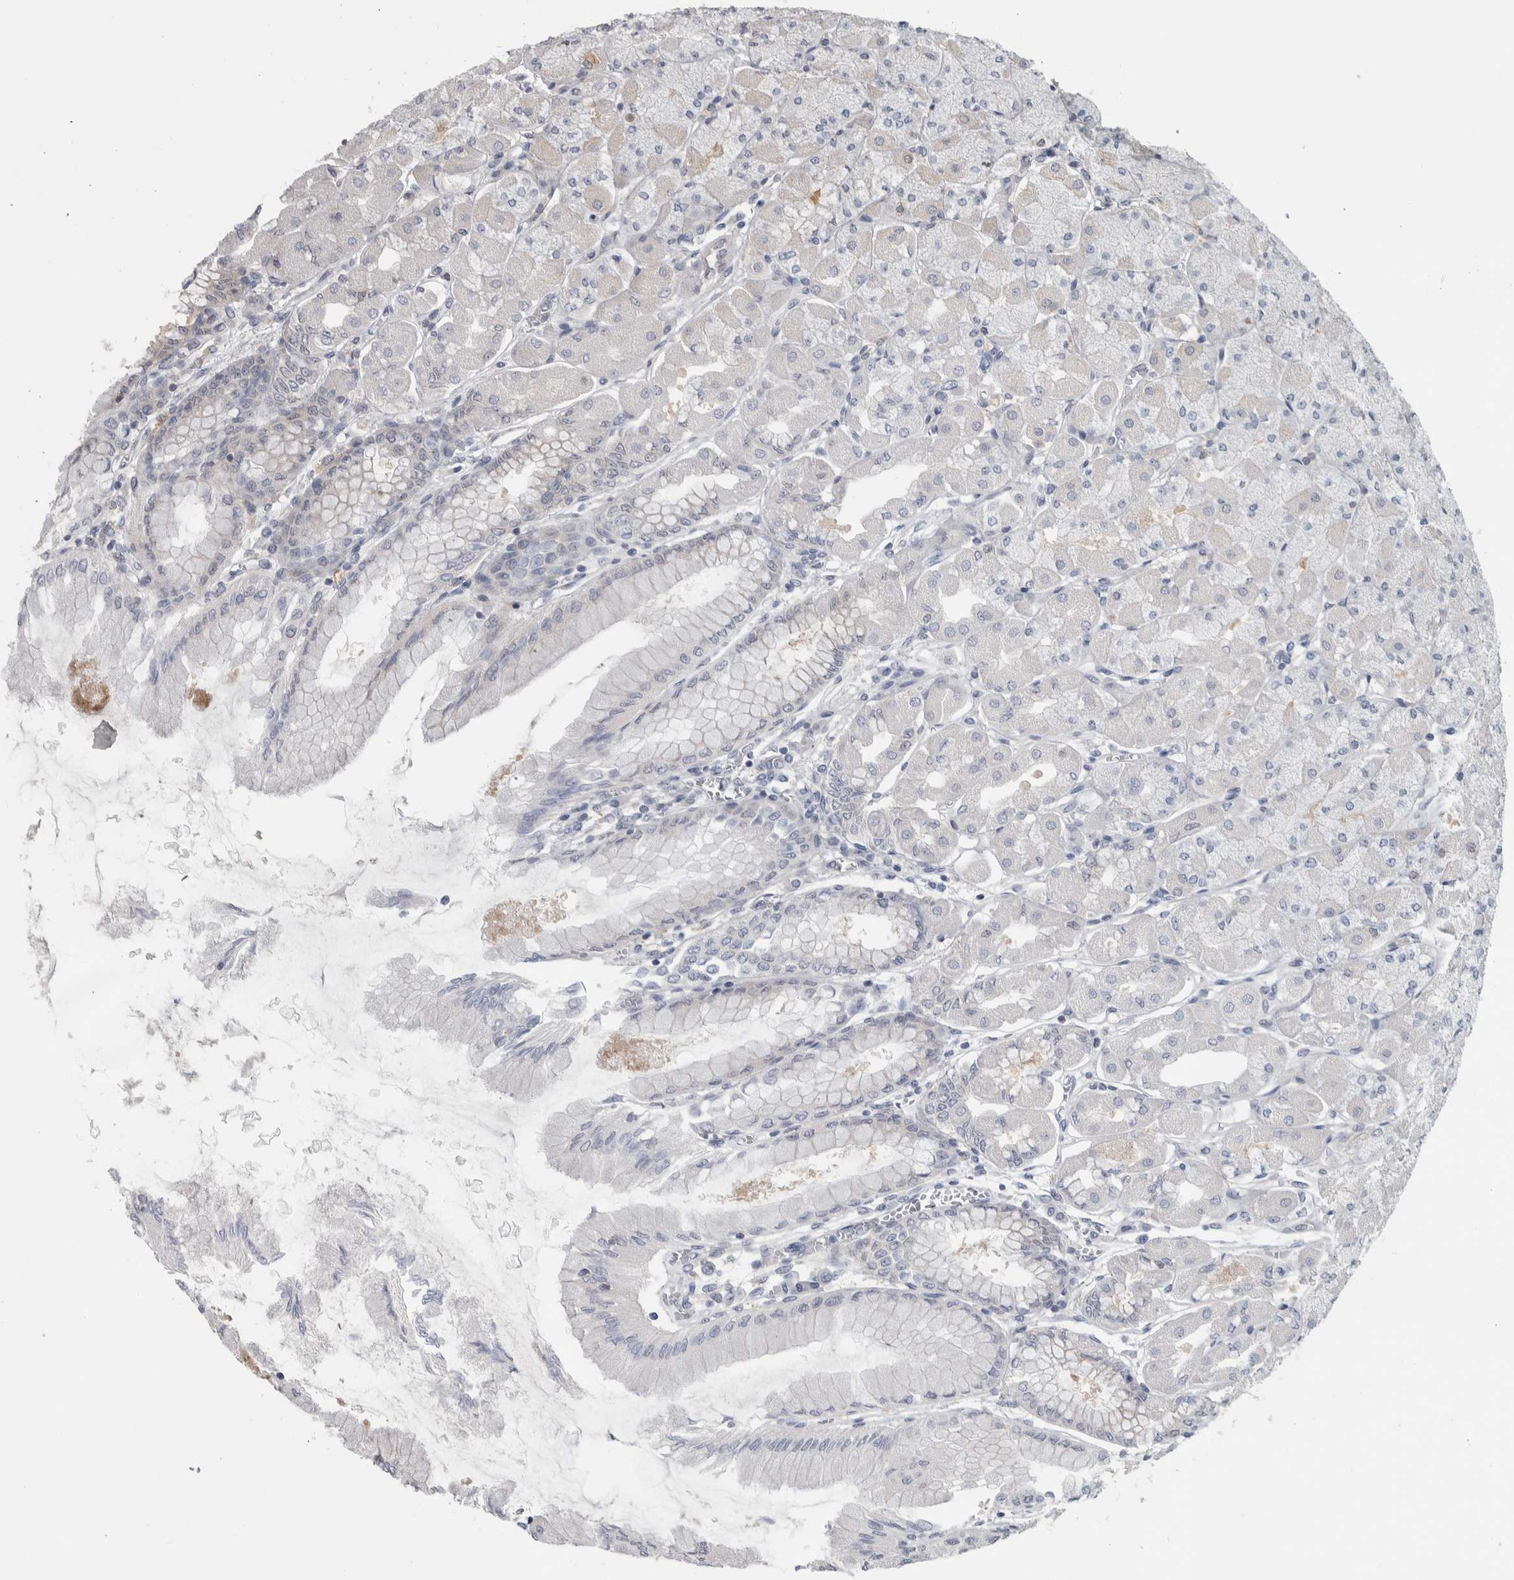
{"staining": {"intensity": "negative", "quantity": "none", "location": "none"}, "tissue": "stomach", "cell_type": "Glandular cells", "image_type": "normal", "snomed": [{"axis": "morphology", "description": "Normal tissue, NOS"}, {"axis": "topography", "description": "Stomach, upper"}], "caption": "IHC of benign human stomach exhibits no positivity in glandular cells. Brightfield microscopy of immunohistochemistry (IHC) stained with DAB (3,3'-diaminobenzidine) (brown) and hematoxylin (blue), captured at high magnification.", "gene": "PTPA", "patient": {"sex": "female", "age": 56}}